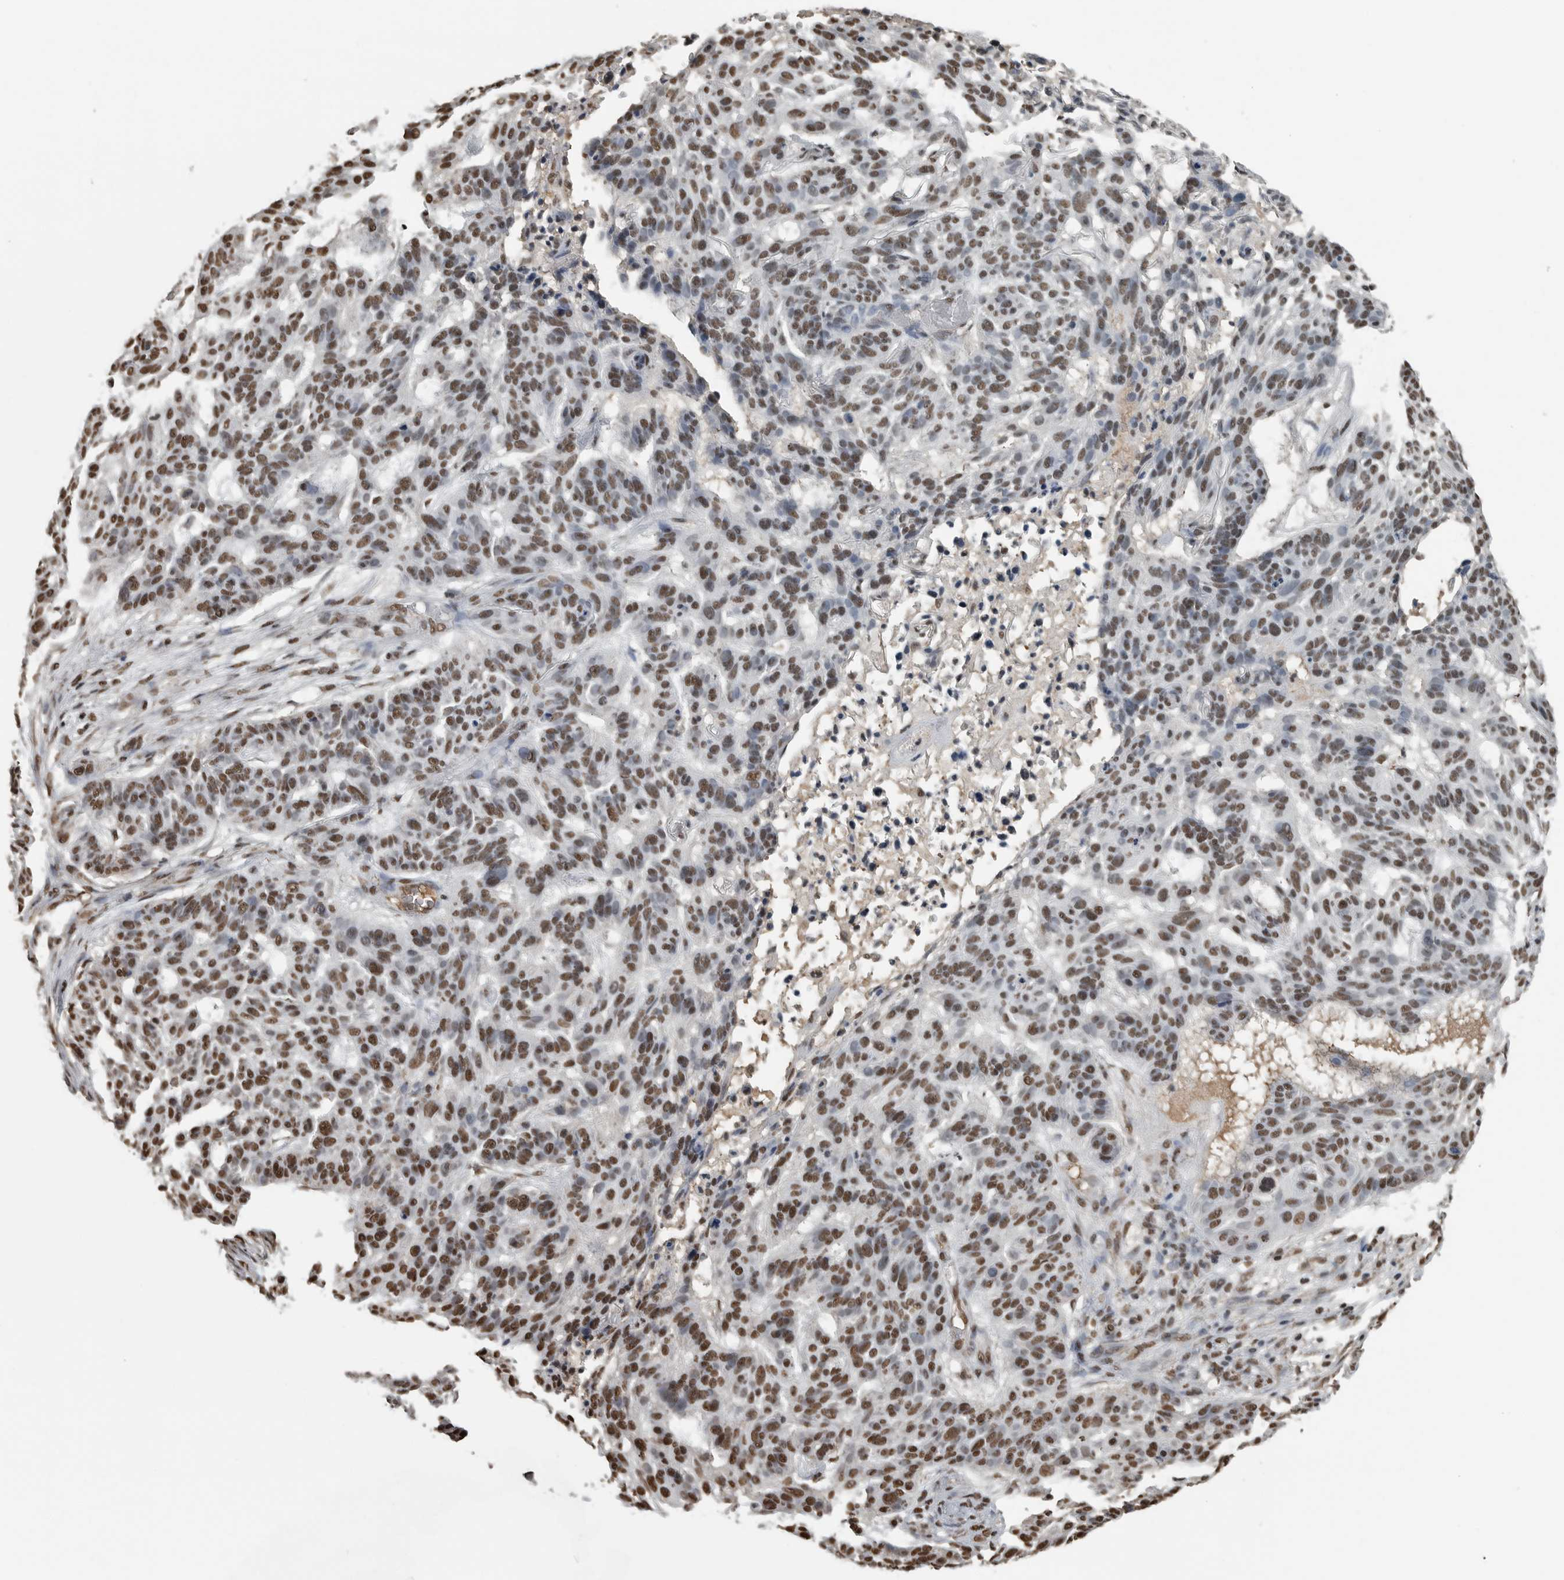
{"staining": {"intensity": "moderate", "quantity": ">75%", "location": "nuclear"}, "tissue": "skin cancer", "cell_type": "Tumor cells", "image_type": "cancer", "snomed": [{"axis": "morphology", "description": "Basal cell carcinoma"}, {"axis": "topography", "description": "Skin"}], "caption": "Protein positivity by immunohistochemistry shows moderate nuclear expression in approximately >75% of tumor cells in skin cancer.", "gene": "TGS1", "patient": {"sex": "male", "age": 85}}